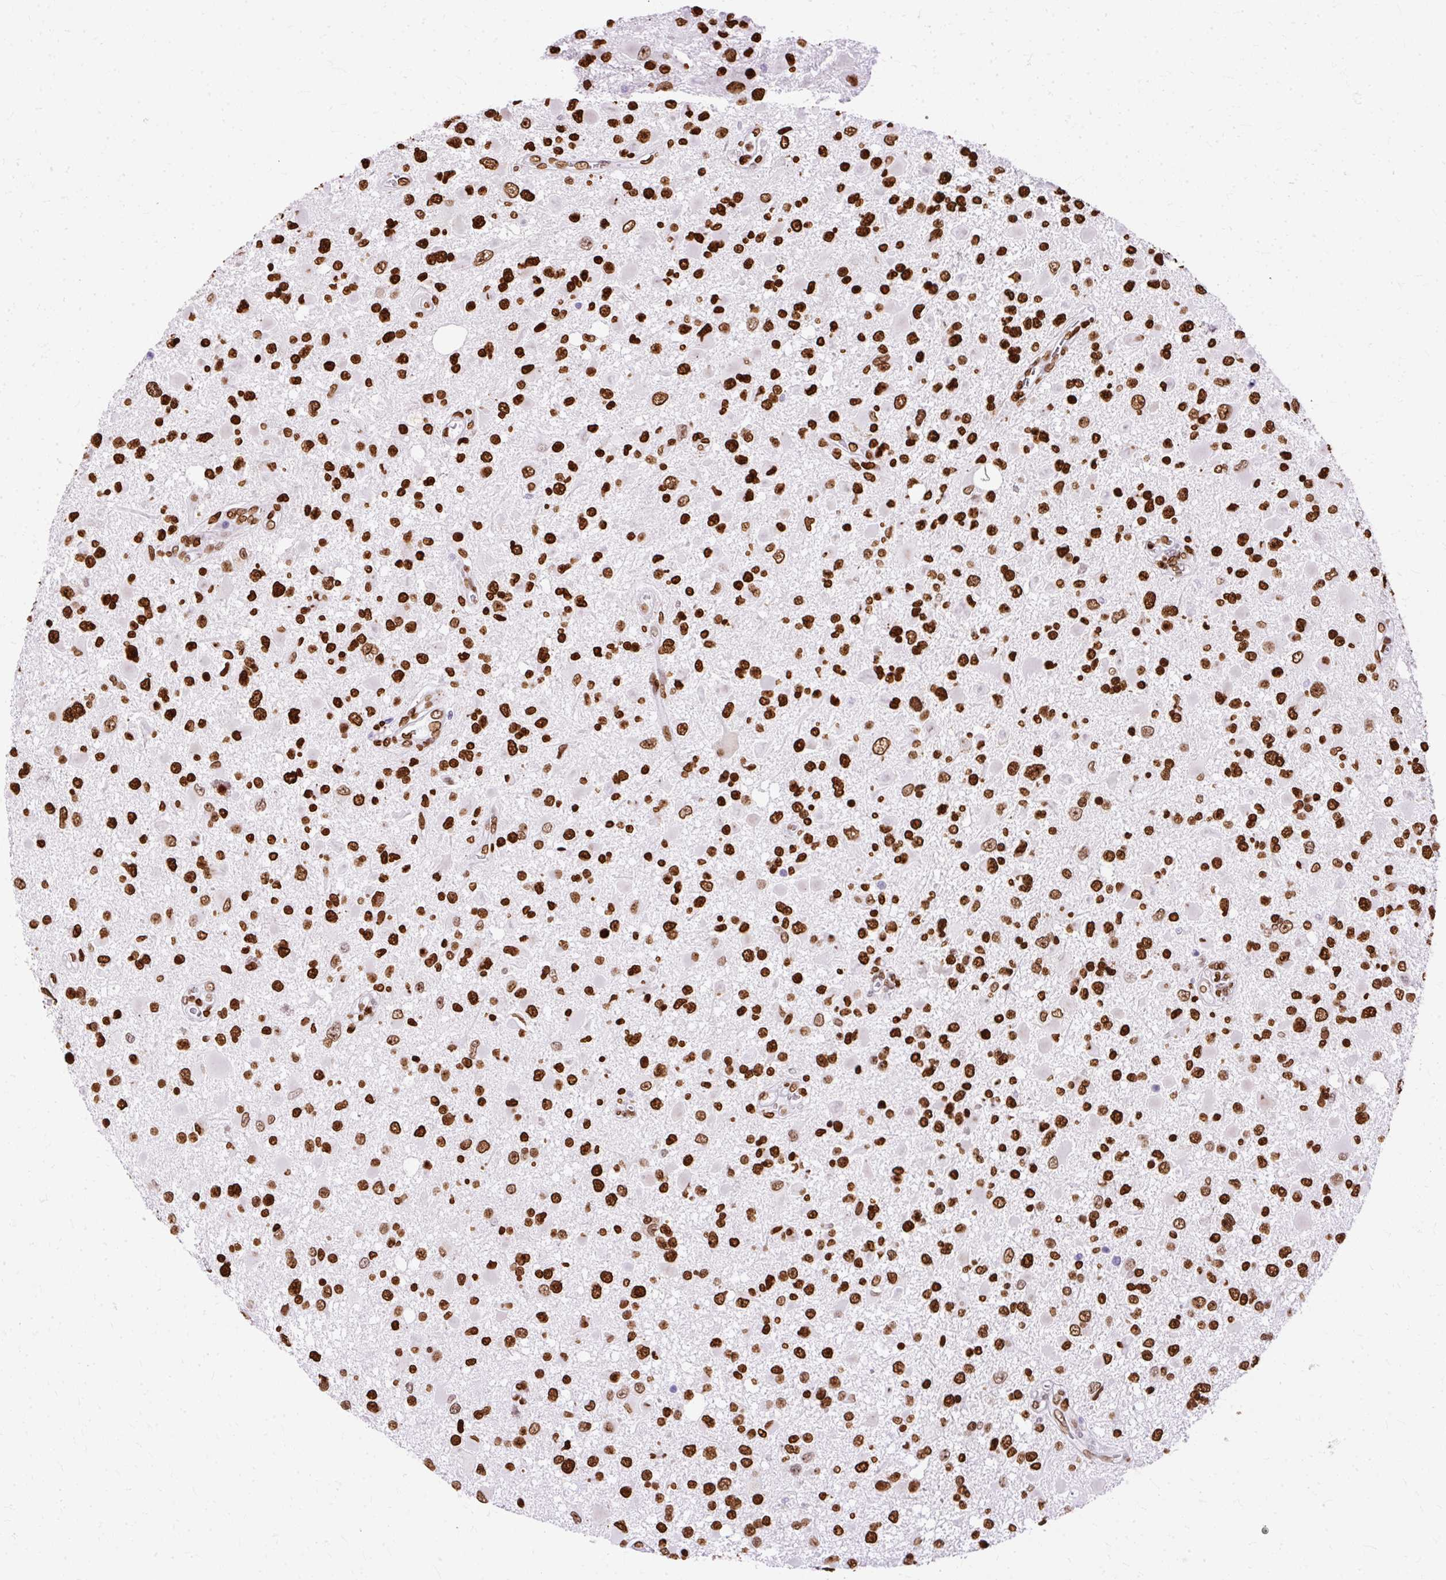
{"staining": {"intensity": "strong", "quantity": ">75%", "location": "nuclear"}, "tissue": "glioma", "cell_type": "Tumor cells", "image_type": "cancer", "snomed": [{"axis": "morphology", "description": "Glioma, malignant, High grade"}, {"axis": "topography", "description": "Brain"}], "caption": "A high-resolution image shows IHC staining of glioma, which exhibits strong nuclear staining in approximately >75% of tumor cells.", "gene": "TMEM184C", "patient": {"sex": "male", "age": 53}}